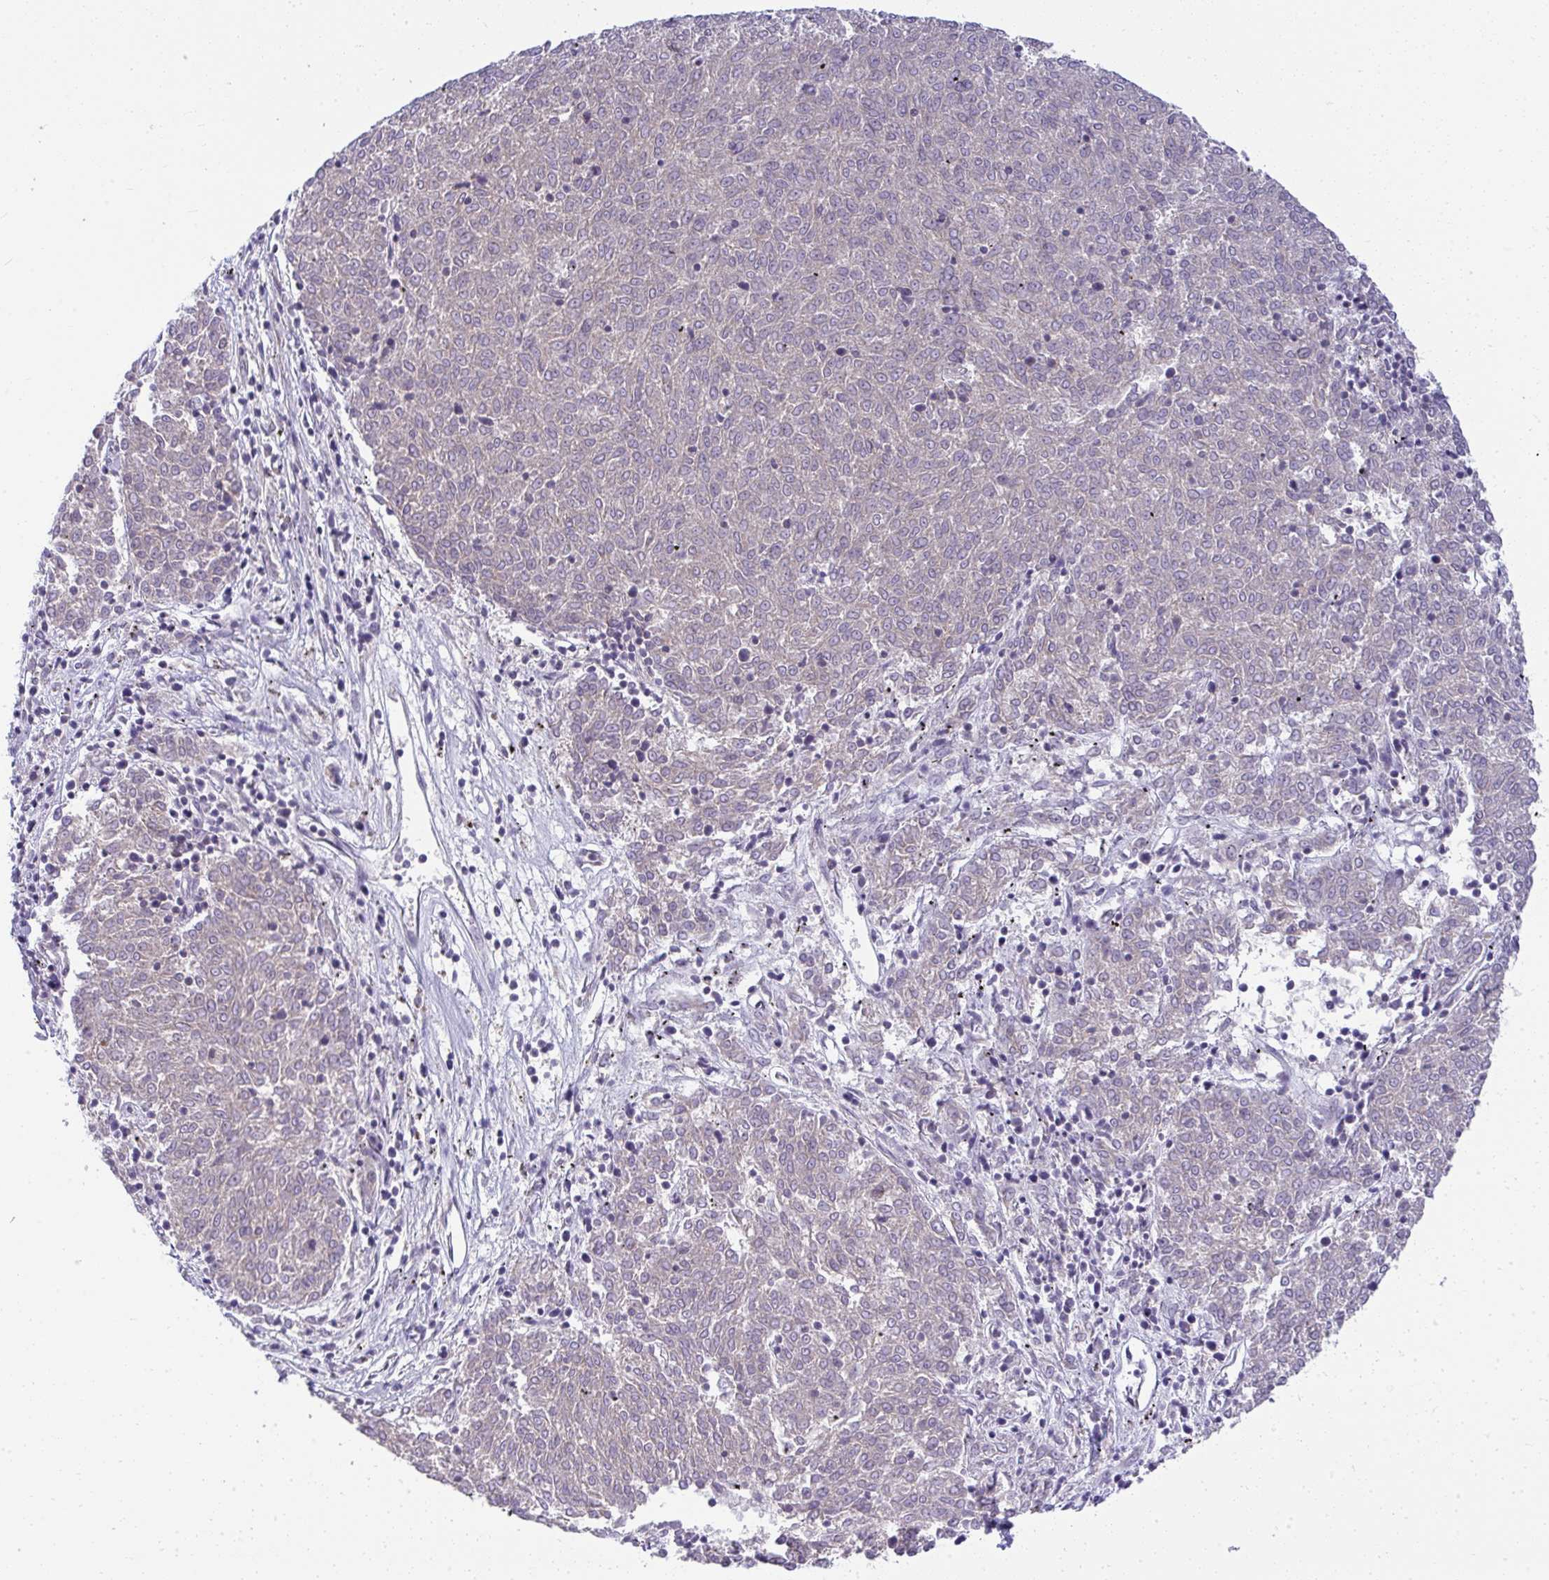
{"staining": {"intensity": "negative", "quantity": "none", "location": "none"}, "tissue": "melanoma", "cell_type": "Tumor cells", "image_type": "cancer", "snomed": [{"axis": "morphology", "description": "Malignant melanoma, NOS"}, {"axis": "topography", "description": "Skin"}], "caption": "High power microscopy micrograph of an immunohistochemistry (IHC) histopathology image of malignant melanoma, revealing no significant positivity in tumor cells. Nuclei are stained in blue.", "gene": "VPS4B", "patient": {"sex": "female", "age": 72}}